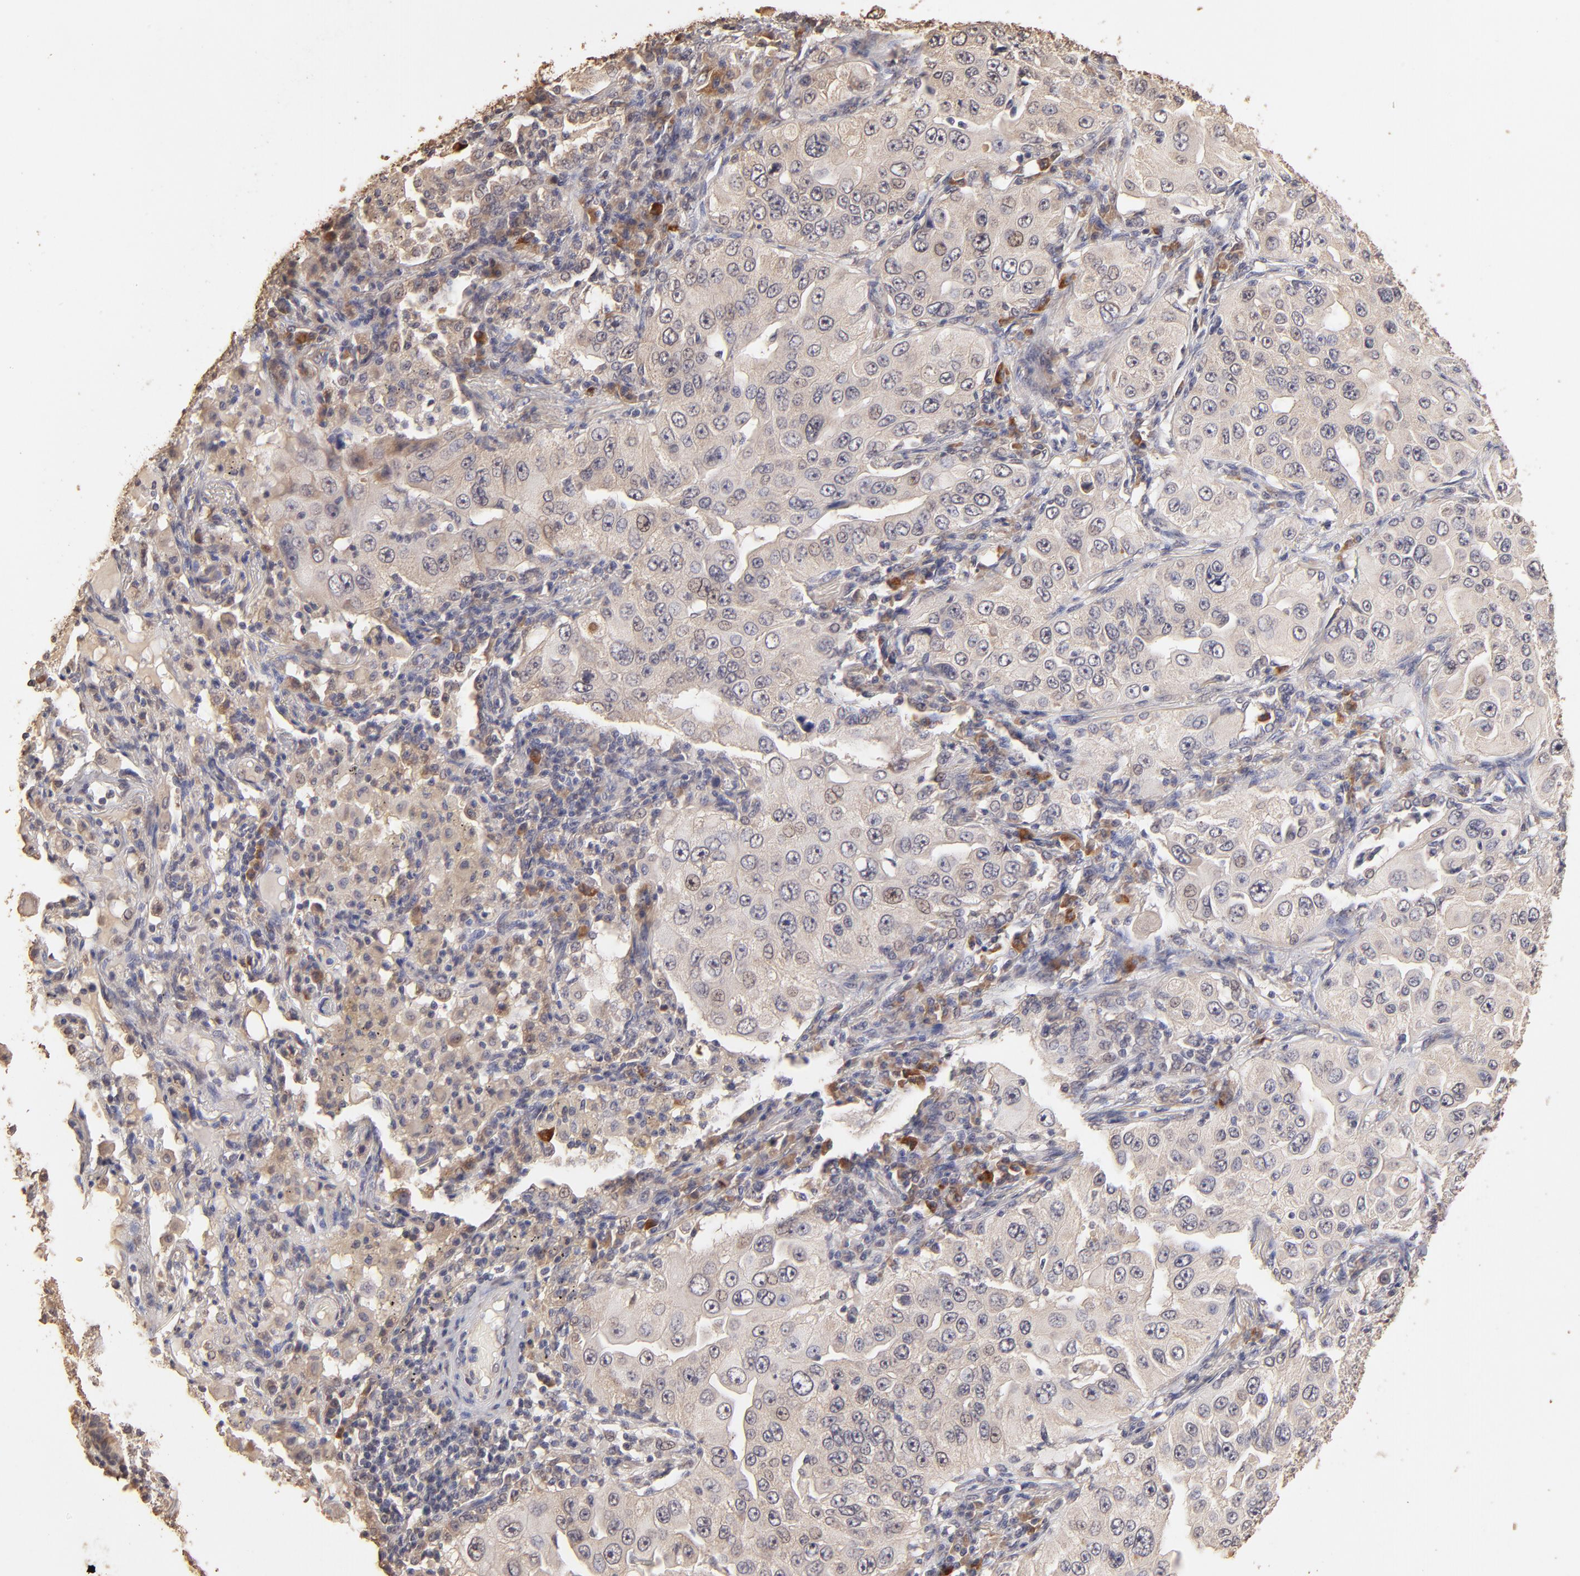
{"staining": {"intensity": "moderate", "quantity": "25%-75%", "location": "cytoplasmic/membranous"}, "tissue": "lung cancer", "cell_type": "Tumor cells", "image_type": "cancer", "snomed": [{"axis": "morphology", "description": "Adenocarcinoma, NOS"}, {"axis": "topography", "description": "Lung"}], "caption": "The histopathology image exhibits staining of lung cancer (adenocarcinoma), revealing moderate cytoplasmic/membranous protein positivity (brown color) within tumor cells.", "gene": "OPHN1", "patient": {"sex": "male", "age": 84}}